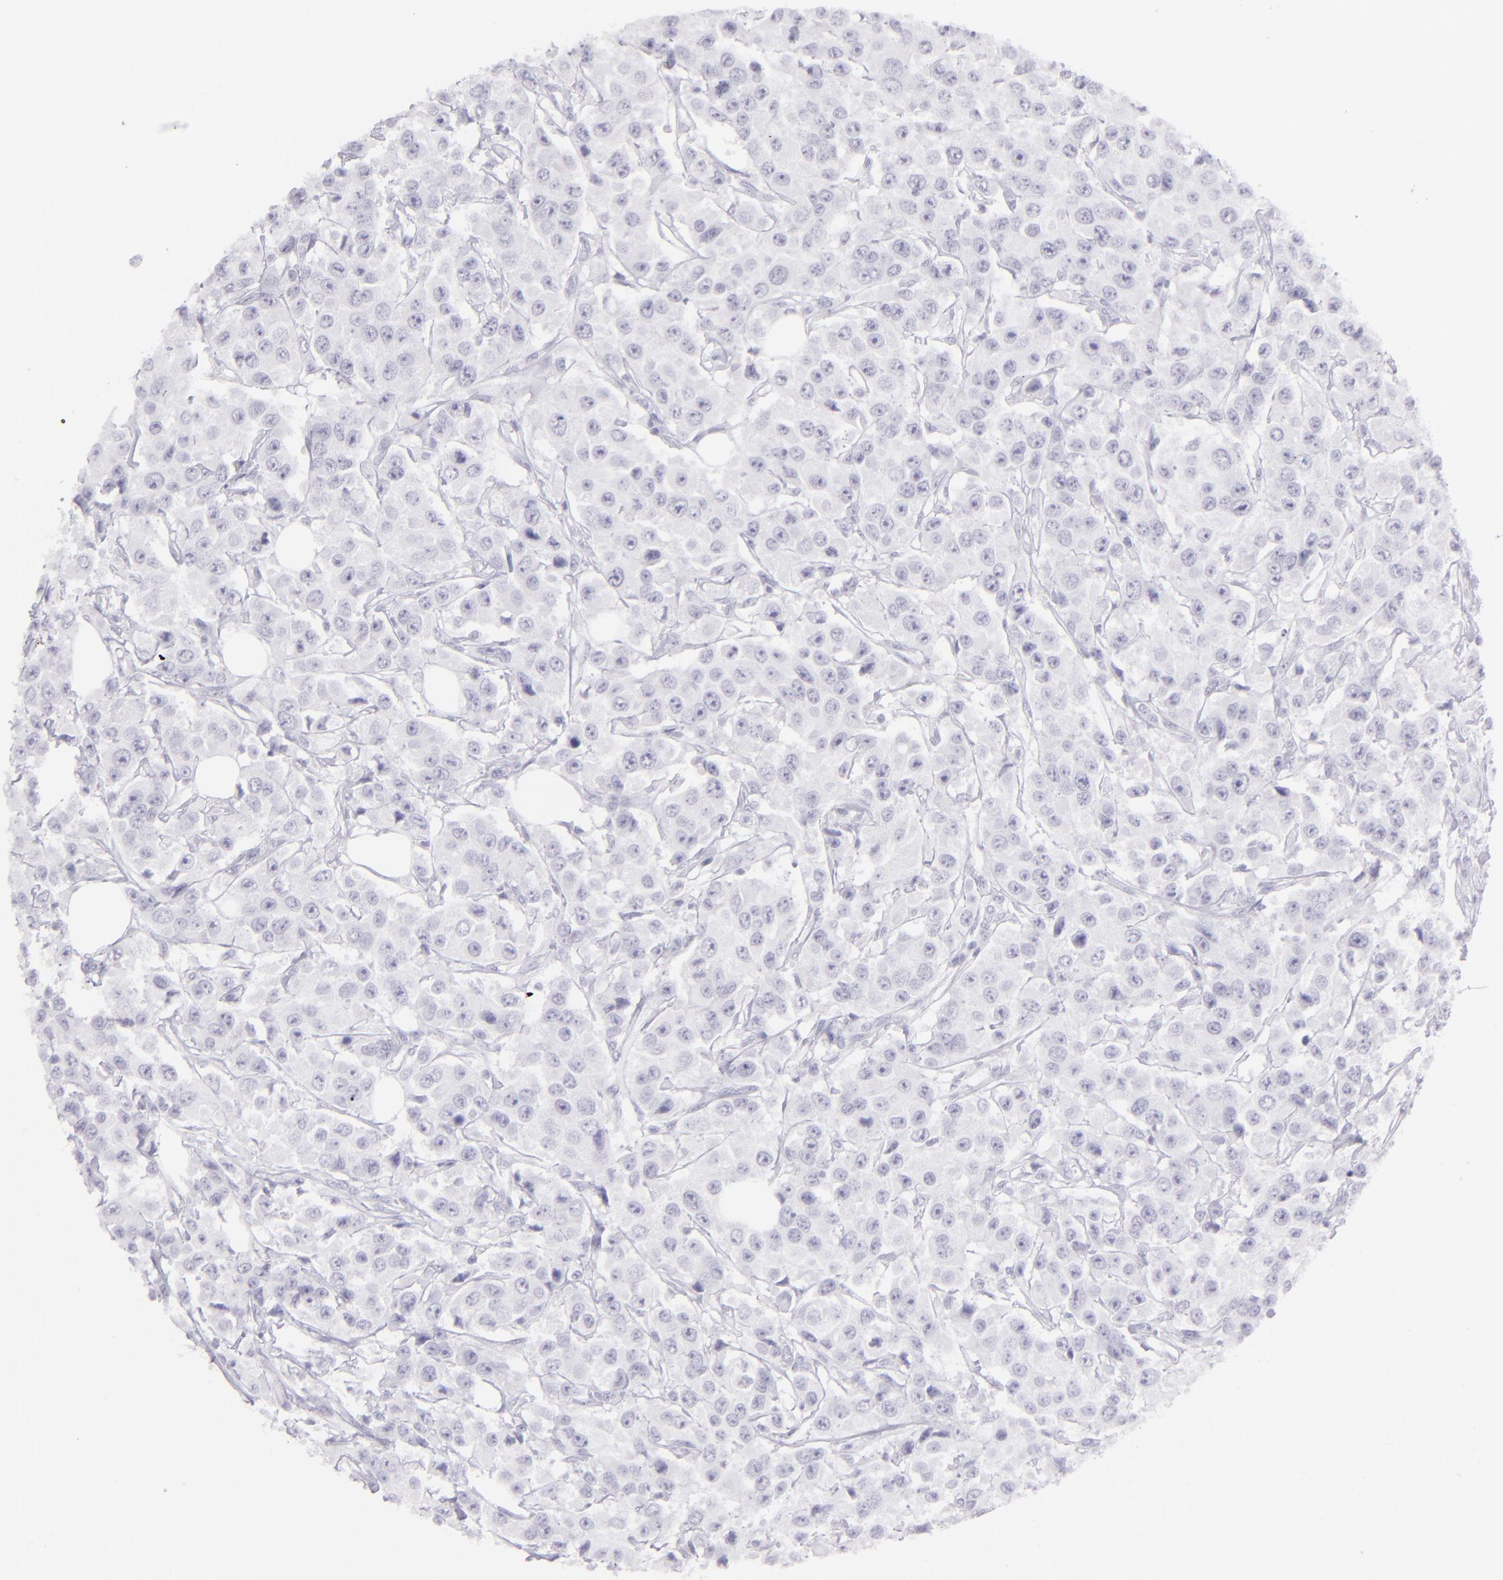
{"staining": {"intensity": "negative", "quantity": "none", "location": "none"}, "tissue": "breast cancer", "cell_type": "Tumor cells", "image_type": "cancer", "snomed": [{"axis": "morphology", "description": "Duct carcinoma"}, {"axis": "topography", "description": "Breast"}], "caption": "An immunohistochemistry (IHC) micrograph of breast invasive ductal carcinoma is shown. There is no staining in tumor cells of breast invasive ductal carcinoma.", "gene": "FLG", "patient": {"sex": "female", "age": 58}}